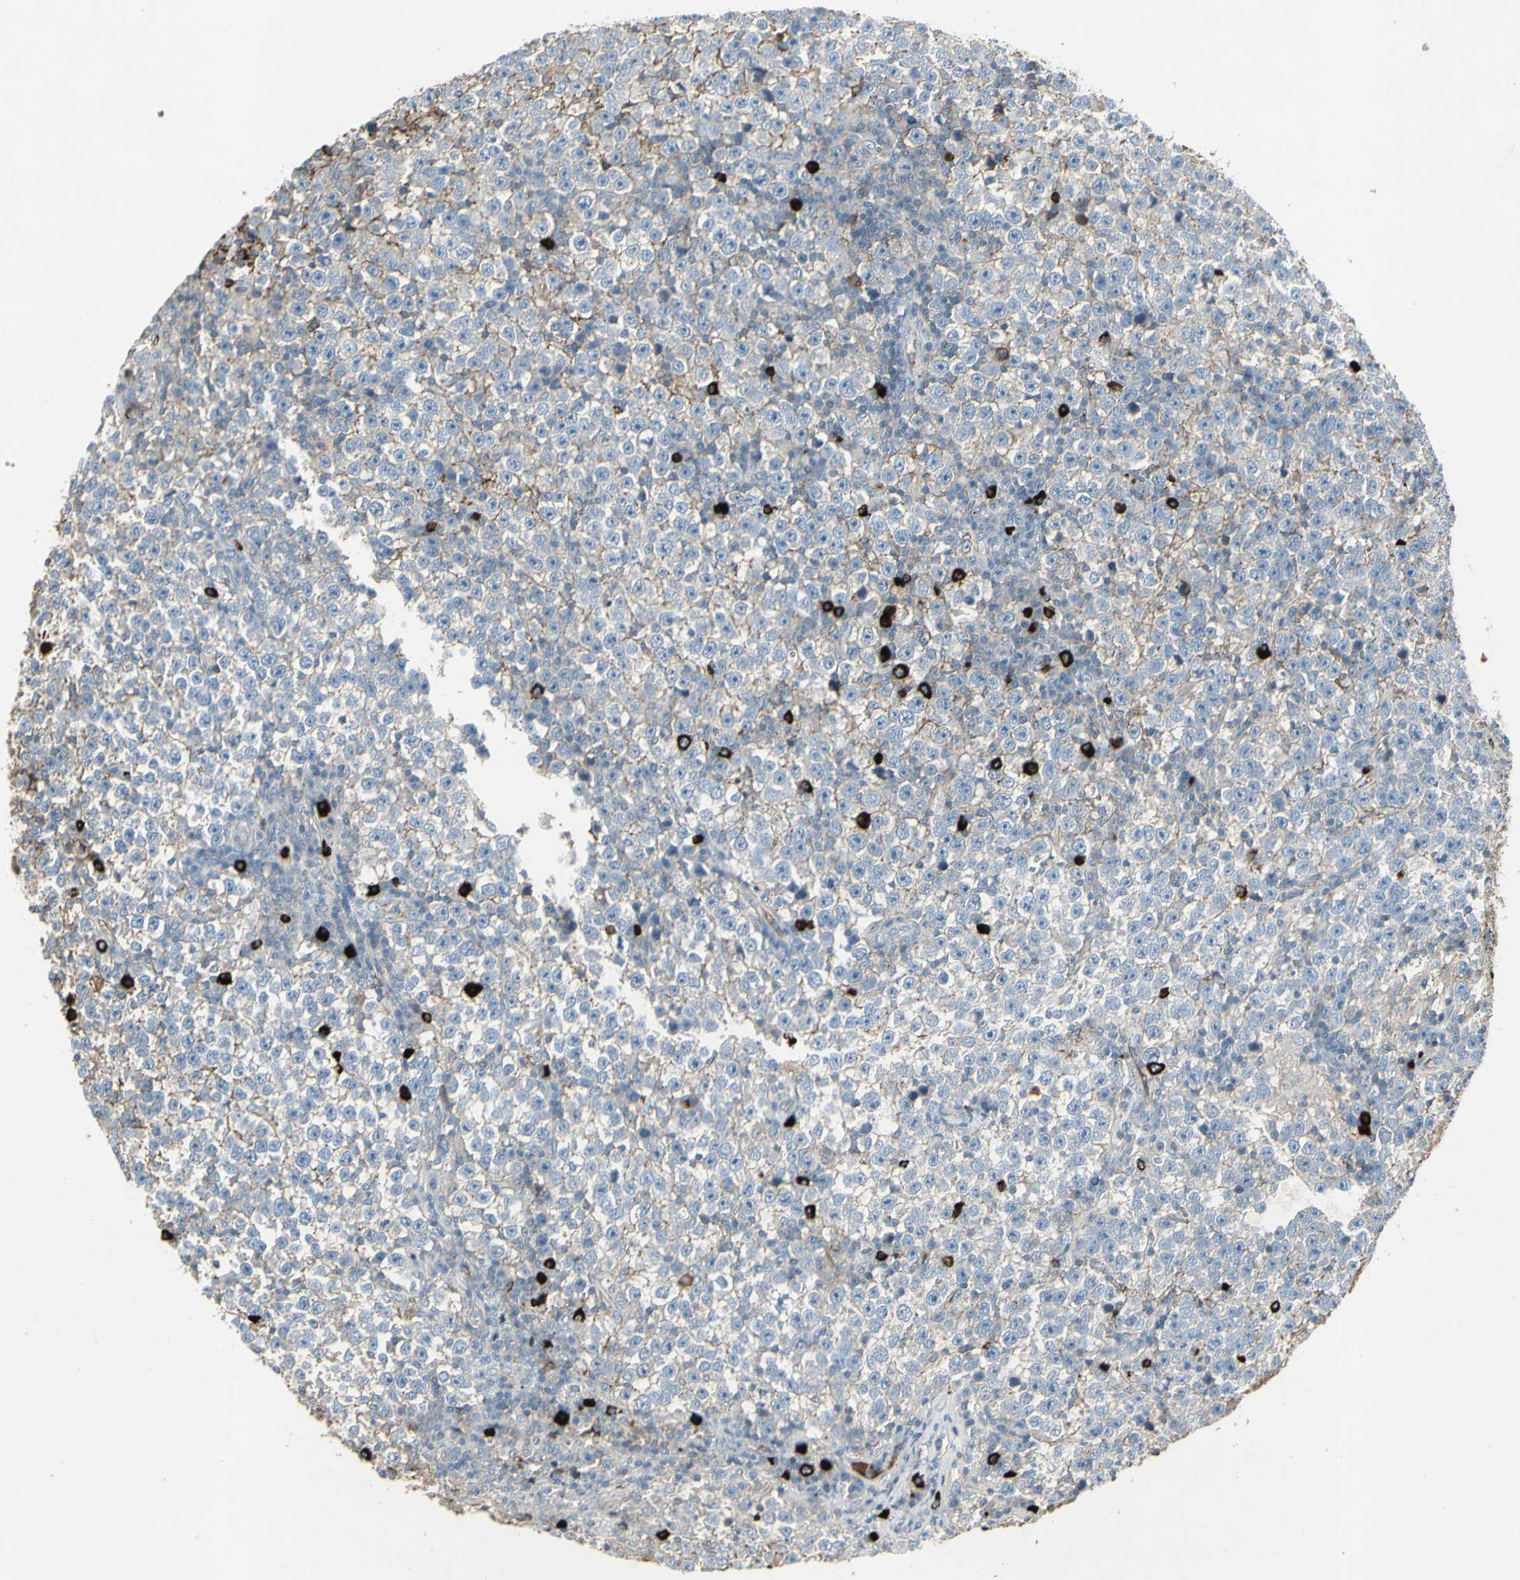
{"staining": {"intensity": "negative", "quantity": "none", "location": "none"}, "tissue": "testis cancer", "cell_type": "Tumor cells", "image_type": "cancer", "snomed": [{"axis": "morphology", "description": "Seminoma, NOS"}, {"axis": "topography", "description": "Testis"}], "caption": "There is no significant positivity in tumor cells of seminoma (testis).", "gene": "IGHM", "patient": {"sex": "male", "age": 43}}